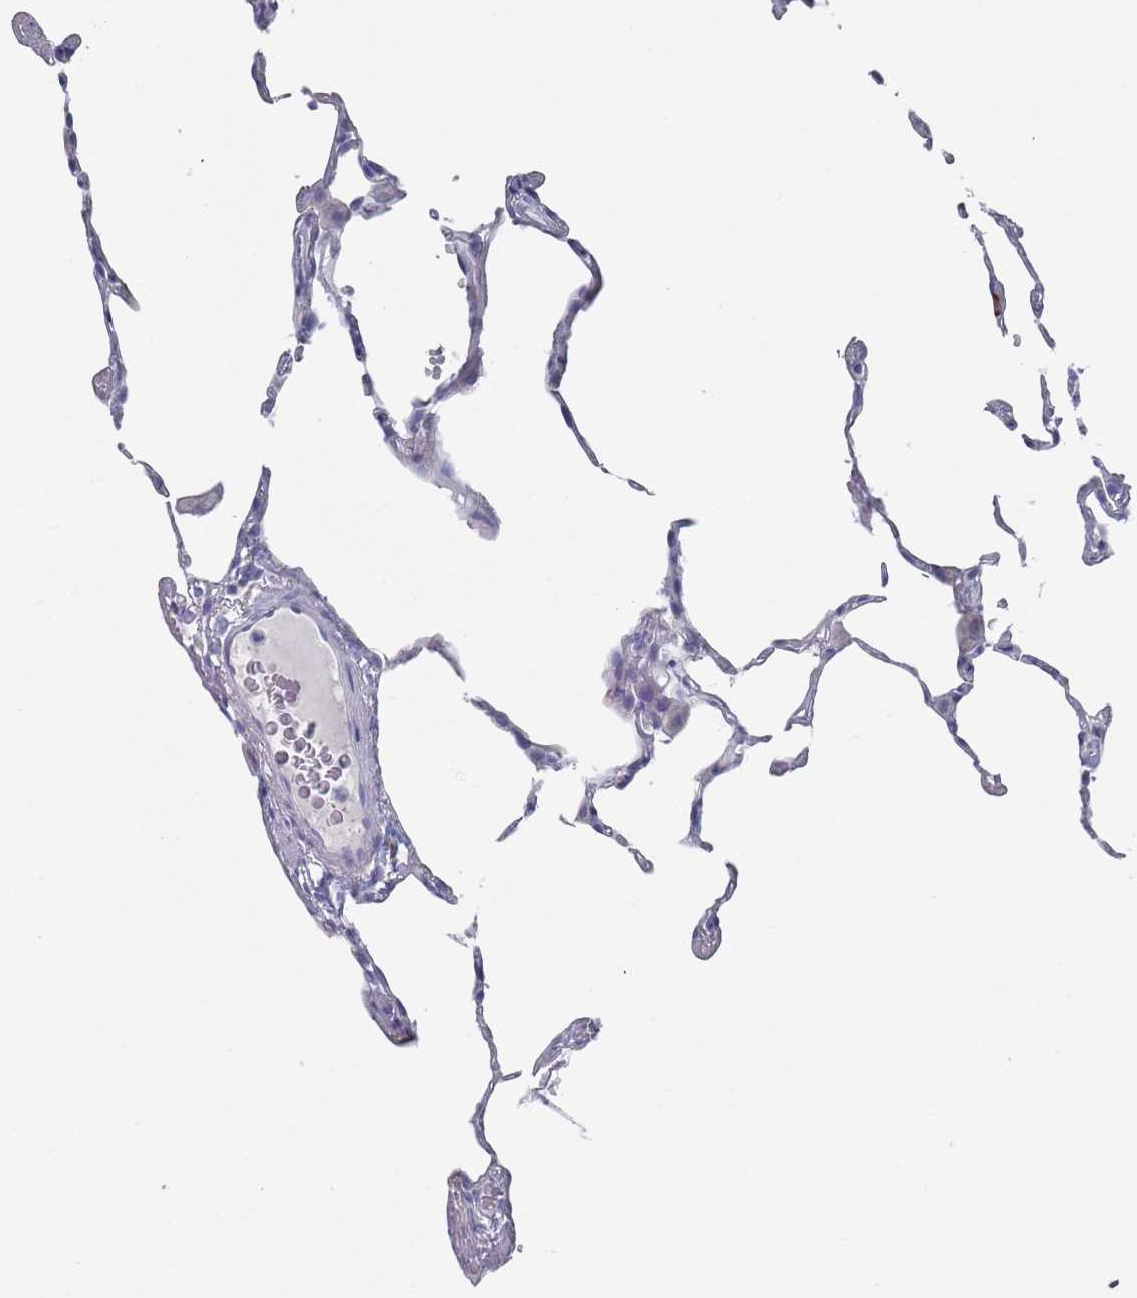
{"staining": {"intensity": "negative", "quantity": "none", "location": "none"}, "tissue": "lung", "cell_type": "Alveolar cells", "image_type": "normal", "snomed": [{"axis": "morphology", "description": "Normal tissue, NOS"}, {"axis": "topography", "description": "Lung"}], "caption": "Immunohistochemical staining of unremarkable lung reveals no significant positivity in alveolar cells.", "gene": "MAT1A", "patient": {"sex": "female", "age": 57}}